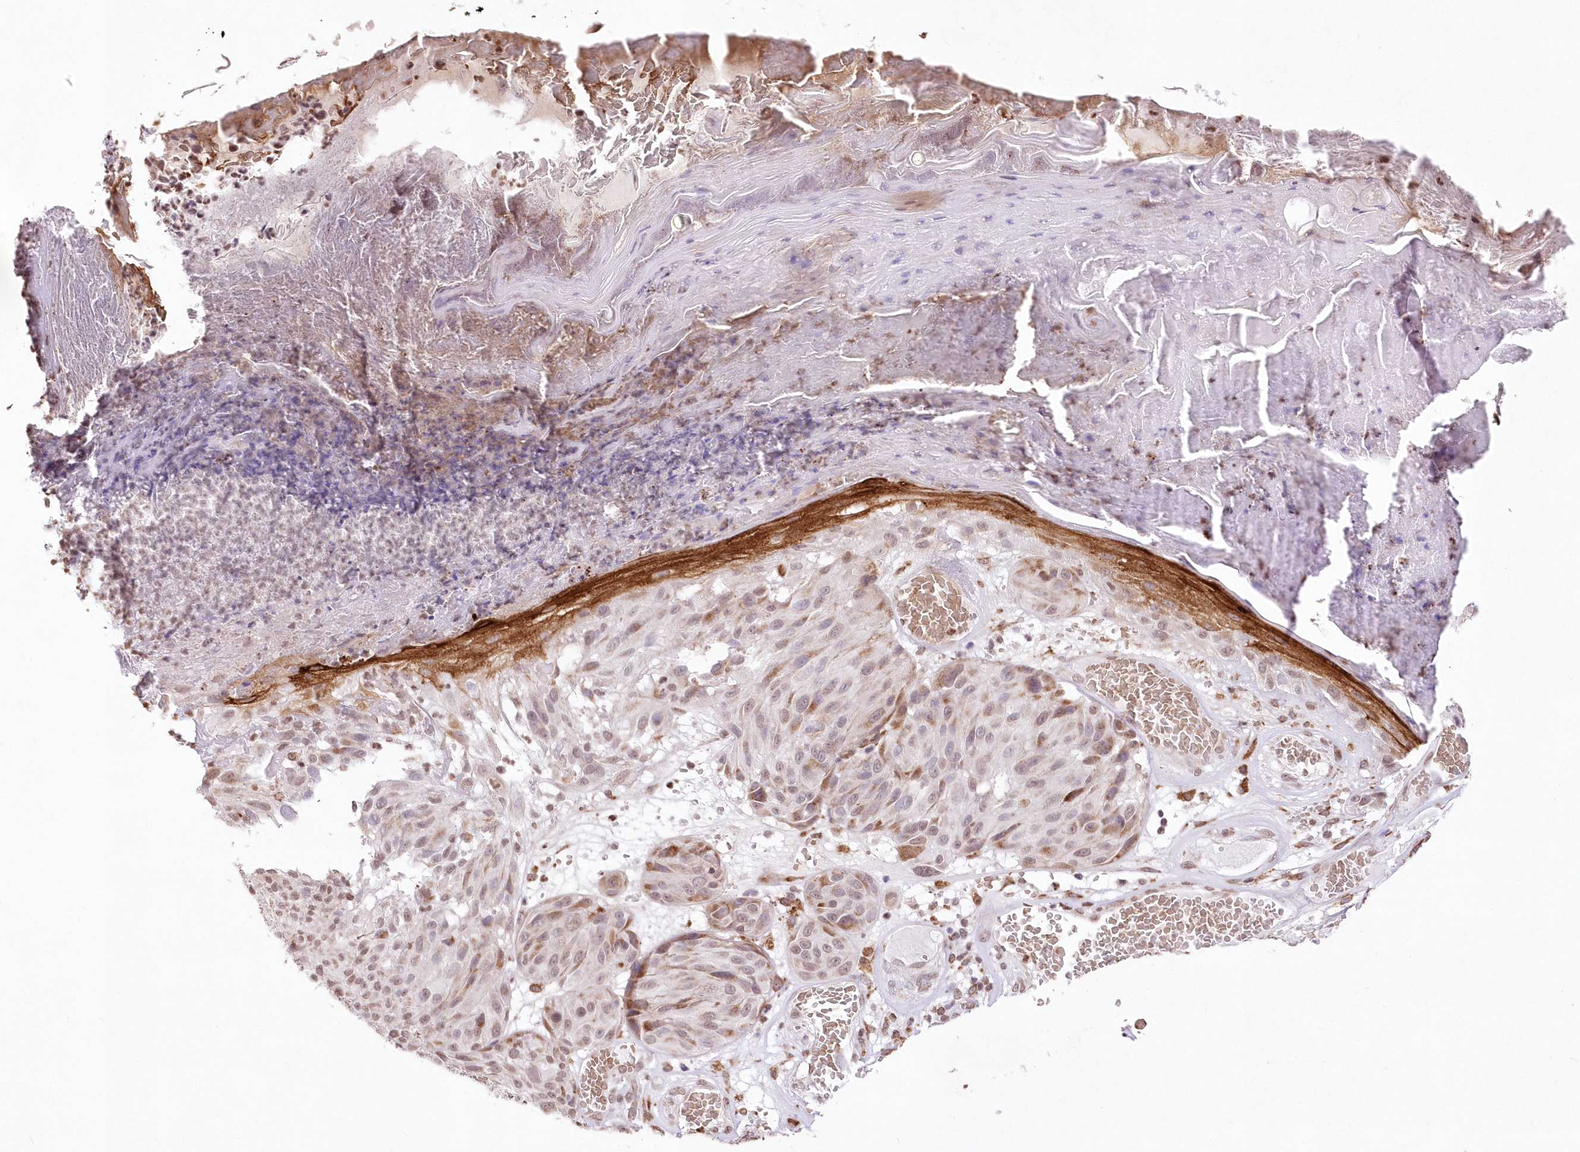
{"staining": {"intensity": "moderate", "quantity": "<25%", "location": "cytoplasmic/membranous"}, "tissue": "melanoma", "cell_type": "Tumor cells", "image_type": "cancer", "snomed": [{"axis": "morphology", "description": "Malignant melanoma, NOS"}, {"axis": "topography", "description": "Skin"}], "caption": "Immunohistochemical staining of human melanoma shows low levels of moderate cytoplasmic/membranous positivity in approximately <25% of tumor cells.", "gene": "RBM27", "patient": {"sex": "male", "age": 83}}